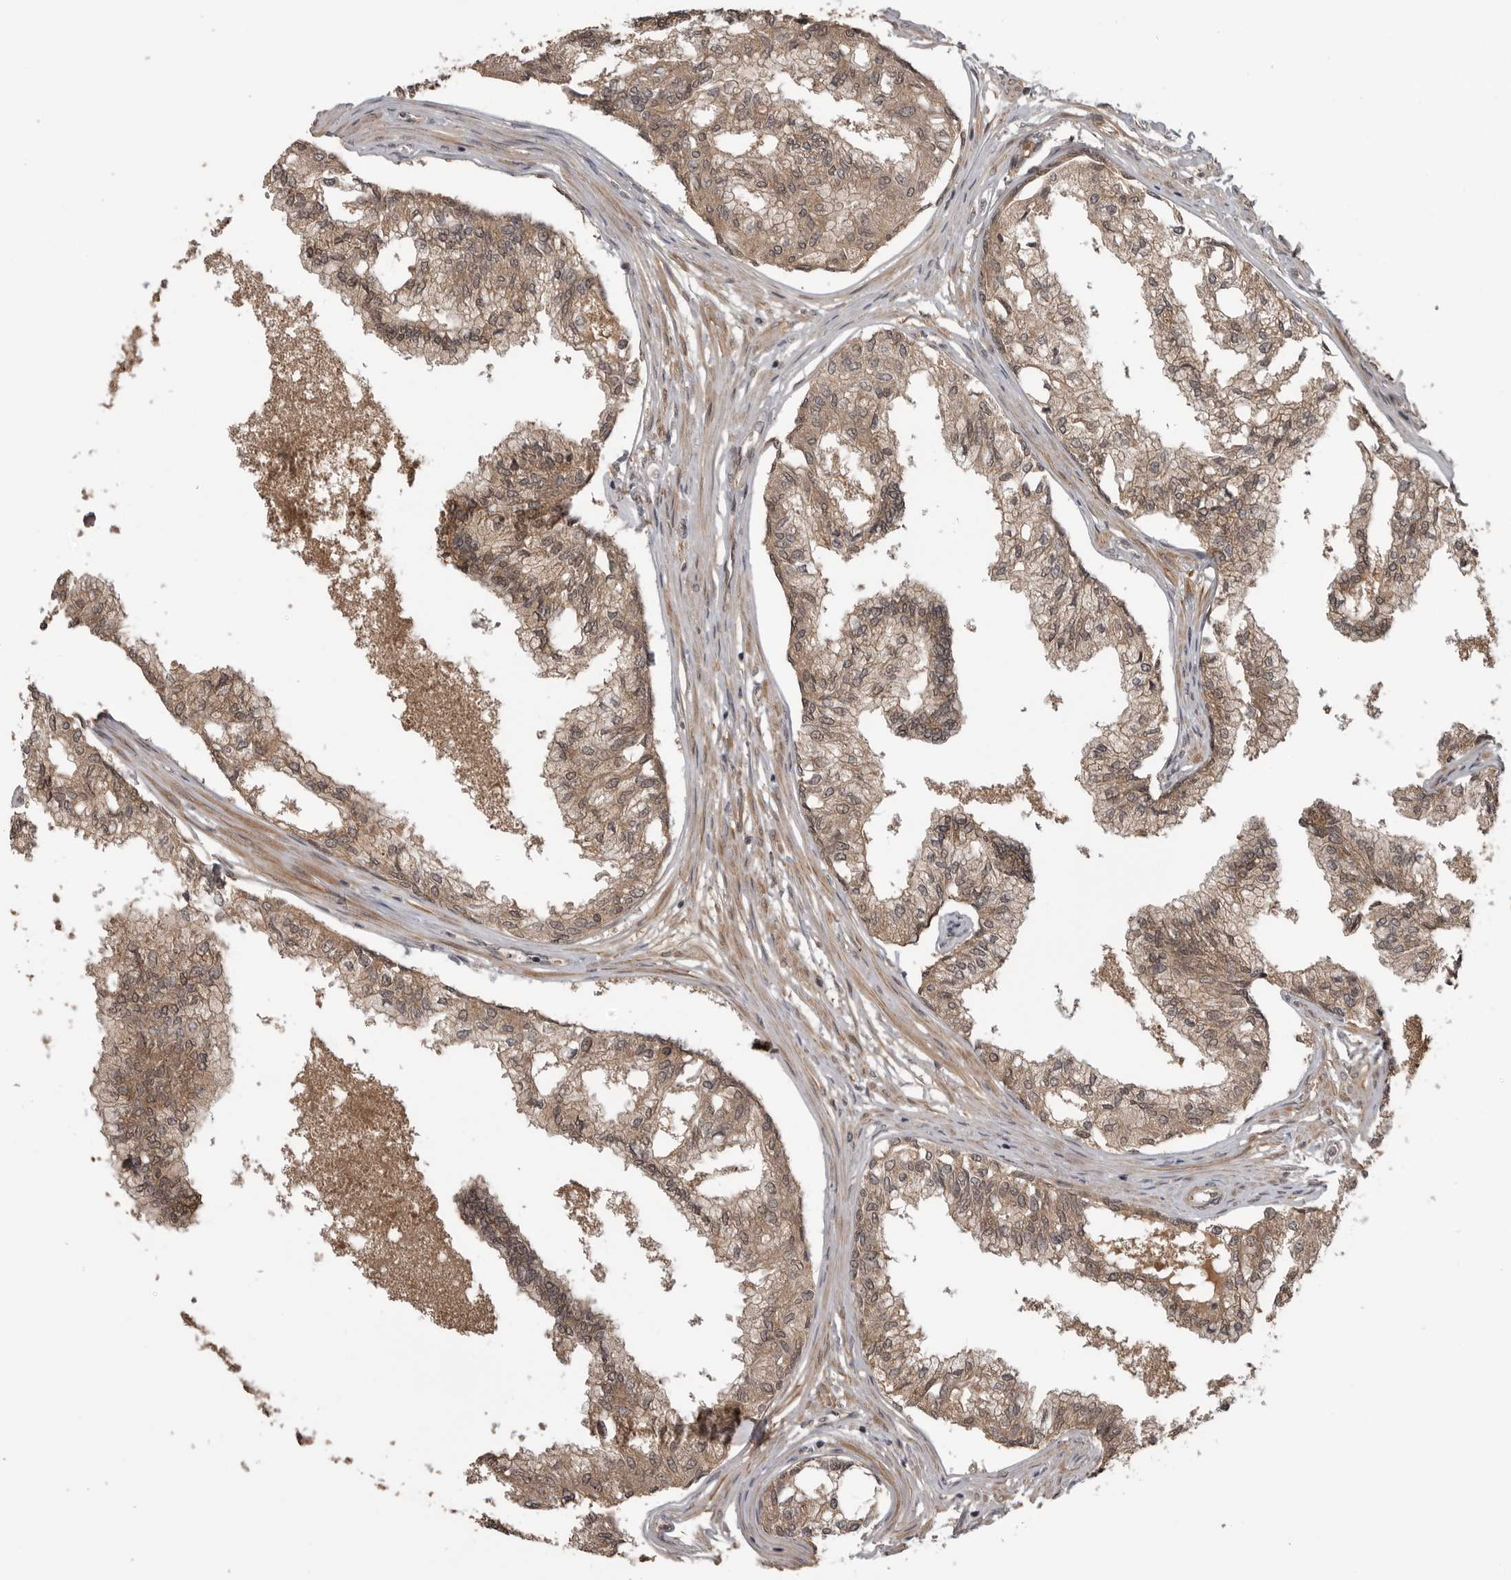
{"staining": {"intensity": "moderate", "quantity": ">75%", "location": "cytoplasmic/membranous,nuclear"}, "tissue": "prostate", "cell_type": "Glandular cells", "image_type": "normal", "snomed": [{"axis": "morphology", "description": "Normal tissue, NOS"}, {"axis": "topography", "description": "Prostate"}, {"axis": "topography", "description": "Seminal veicle"}], "caption": "A brown stain labels moderate cytoplasmic/membranous,nuclear positivity of a protein in glandular cells of benign prostate.", "gene": "AKAP7", "patient": {"sex": "male", "age": 60}}